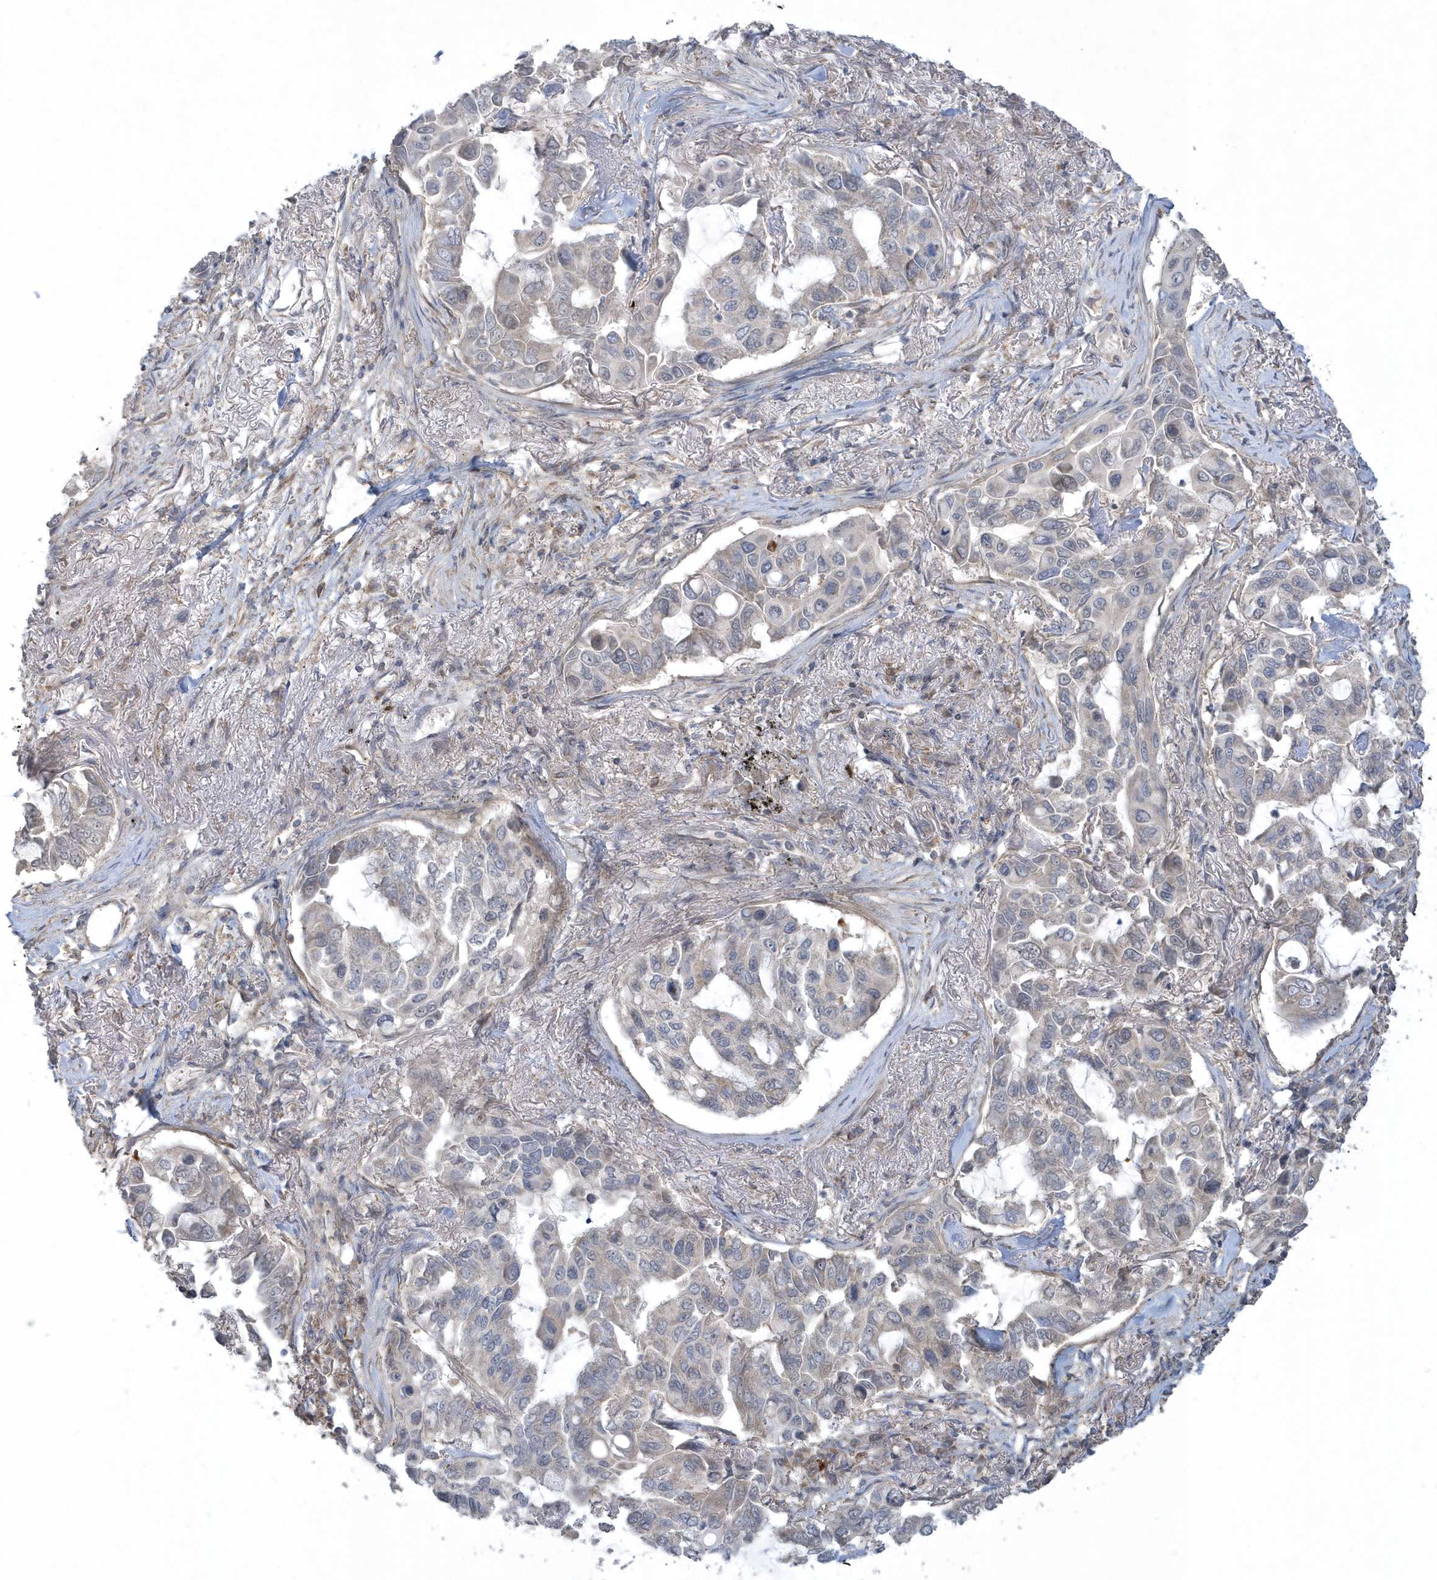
{"staining": {"intensity": "negative", "quantity": "none", "location": "none"}, "tissue": "lung cancer", "cell_type": "Tumor cells", "image_type": "cancer", "snomed": [{"axis": "morphology", "description": "Adenocarcinoma, NOS"}, {"axis": "topography", "description": "Lung"}], "caption": "Tumor cells are negative for protein expression in human lung cancer.", "gene": "THG1L", "patient": {"sex": "male", "age": 64}}